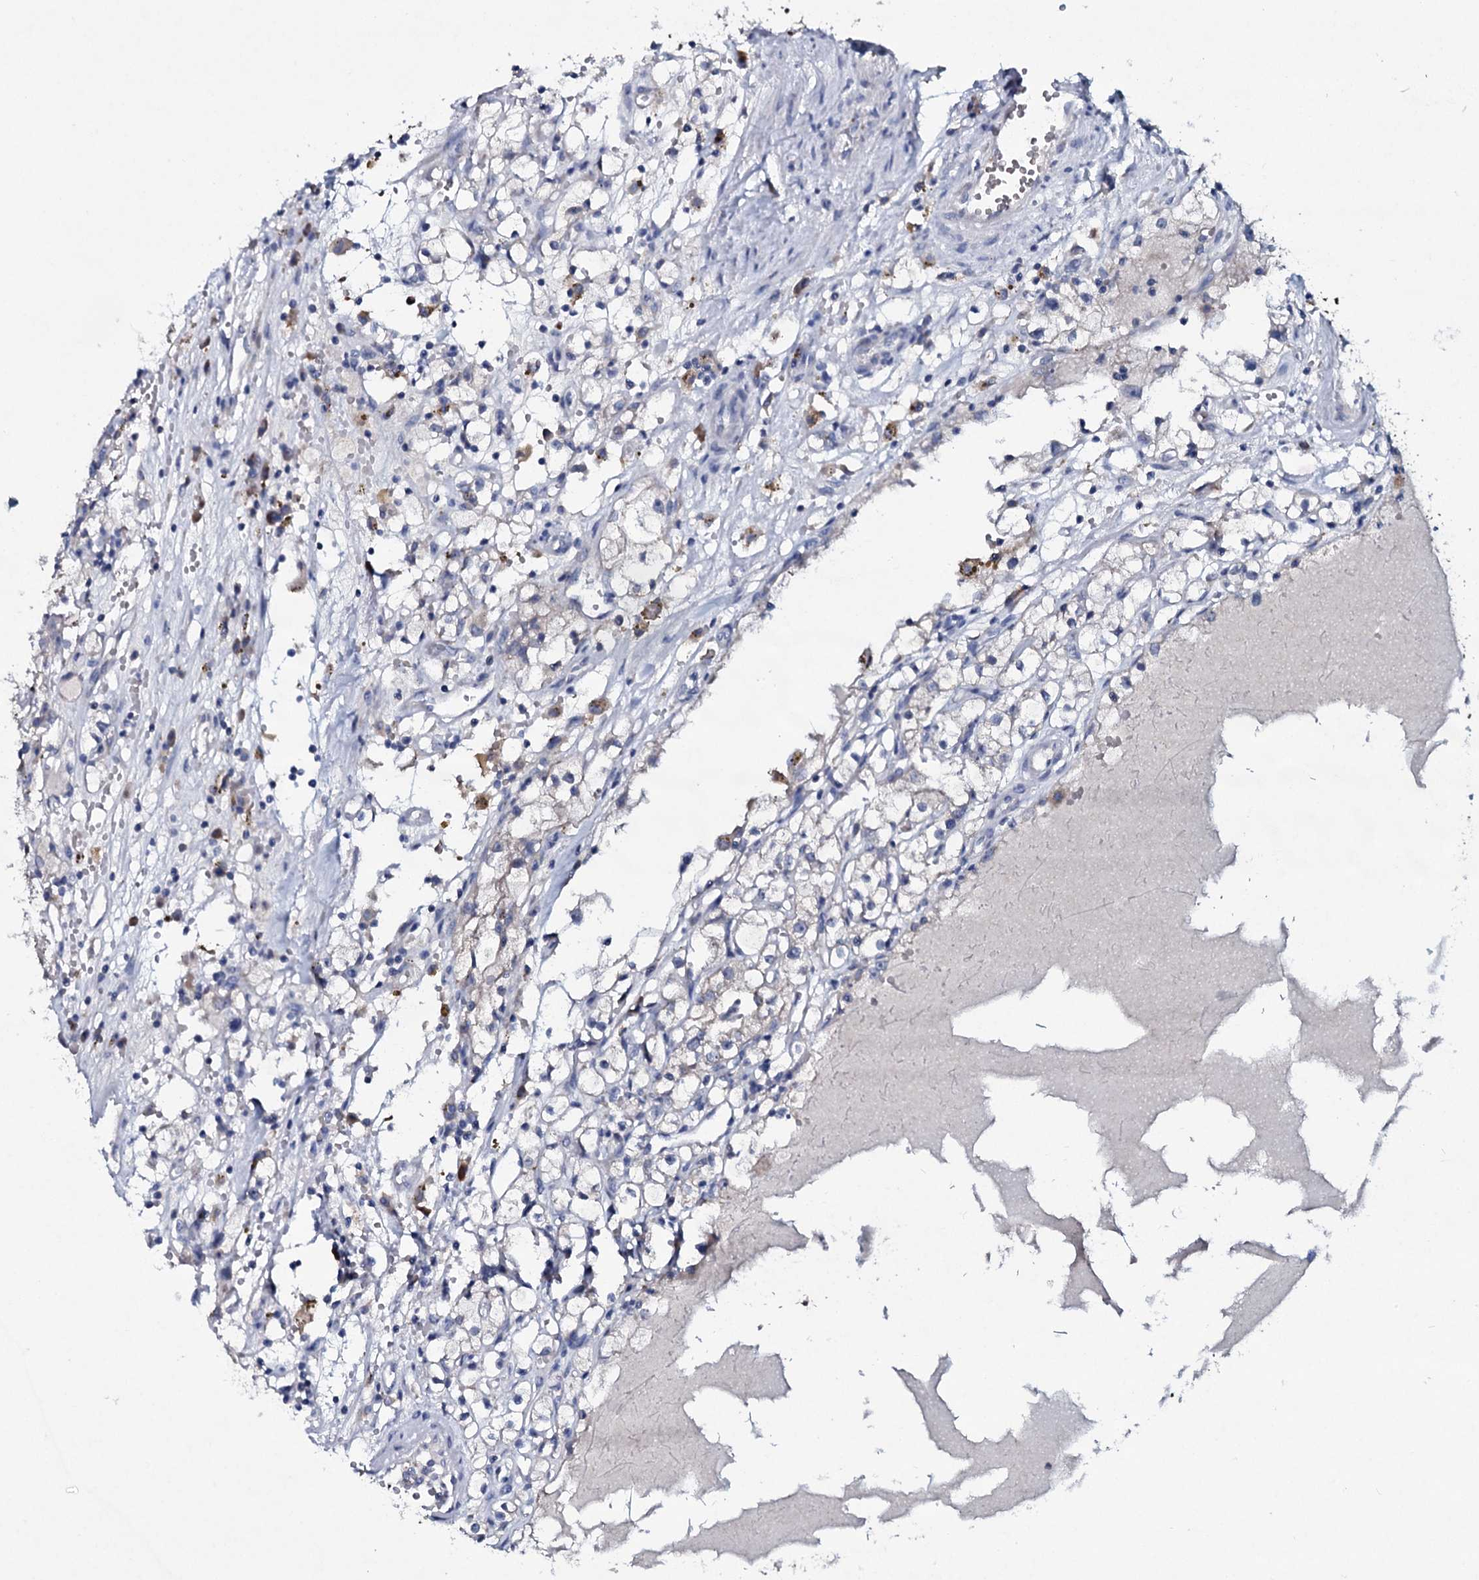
{"staining": {"intensity": "negative", "quantity": "none", "location": "none"}, "tissue": "renal cancer", "cell_type": "Tumor cells", "image_type": "cancer", "snomed": [{"axis": "morphology", "description": "Adenocarcinoma, NOS"}, {"axis": "topography", "description": "Kidney"}], "caption": "Micrograph shows no protein positivity in tumor cells of renal cancer tissue. (DAB (3,3'-diaminobenzidine) immunohistochemistry with hematoxylin counter stain).", "gene": "TPGS2", "patient": {"sex": "male", "age": 56}}